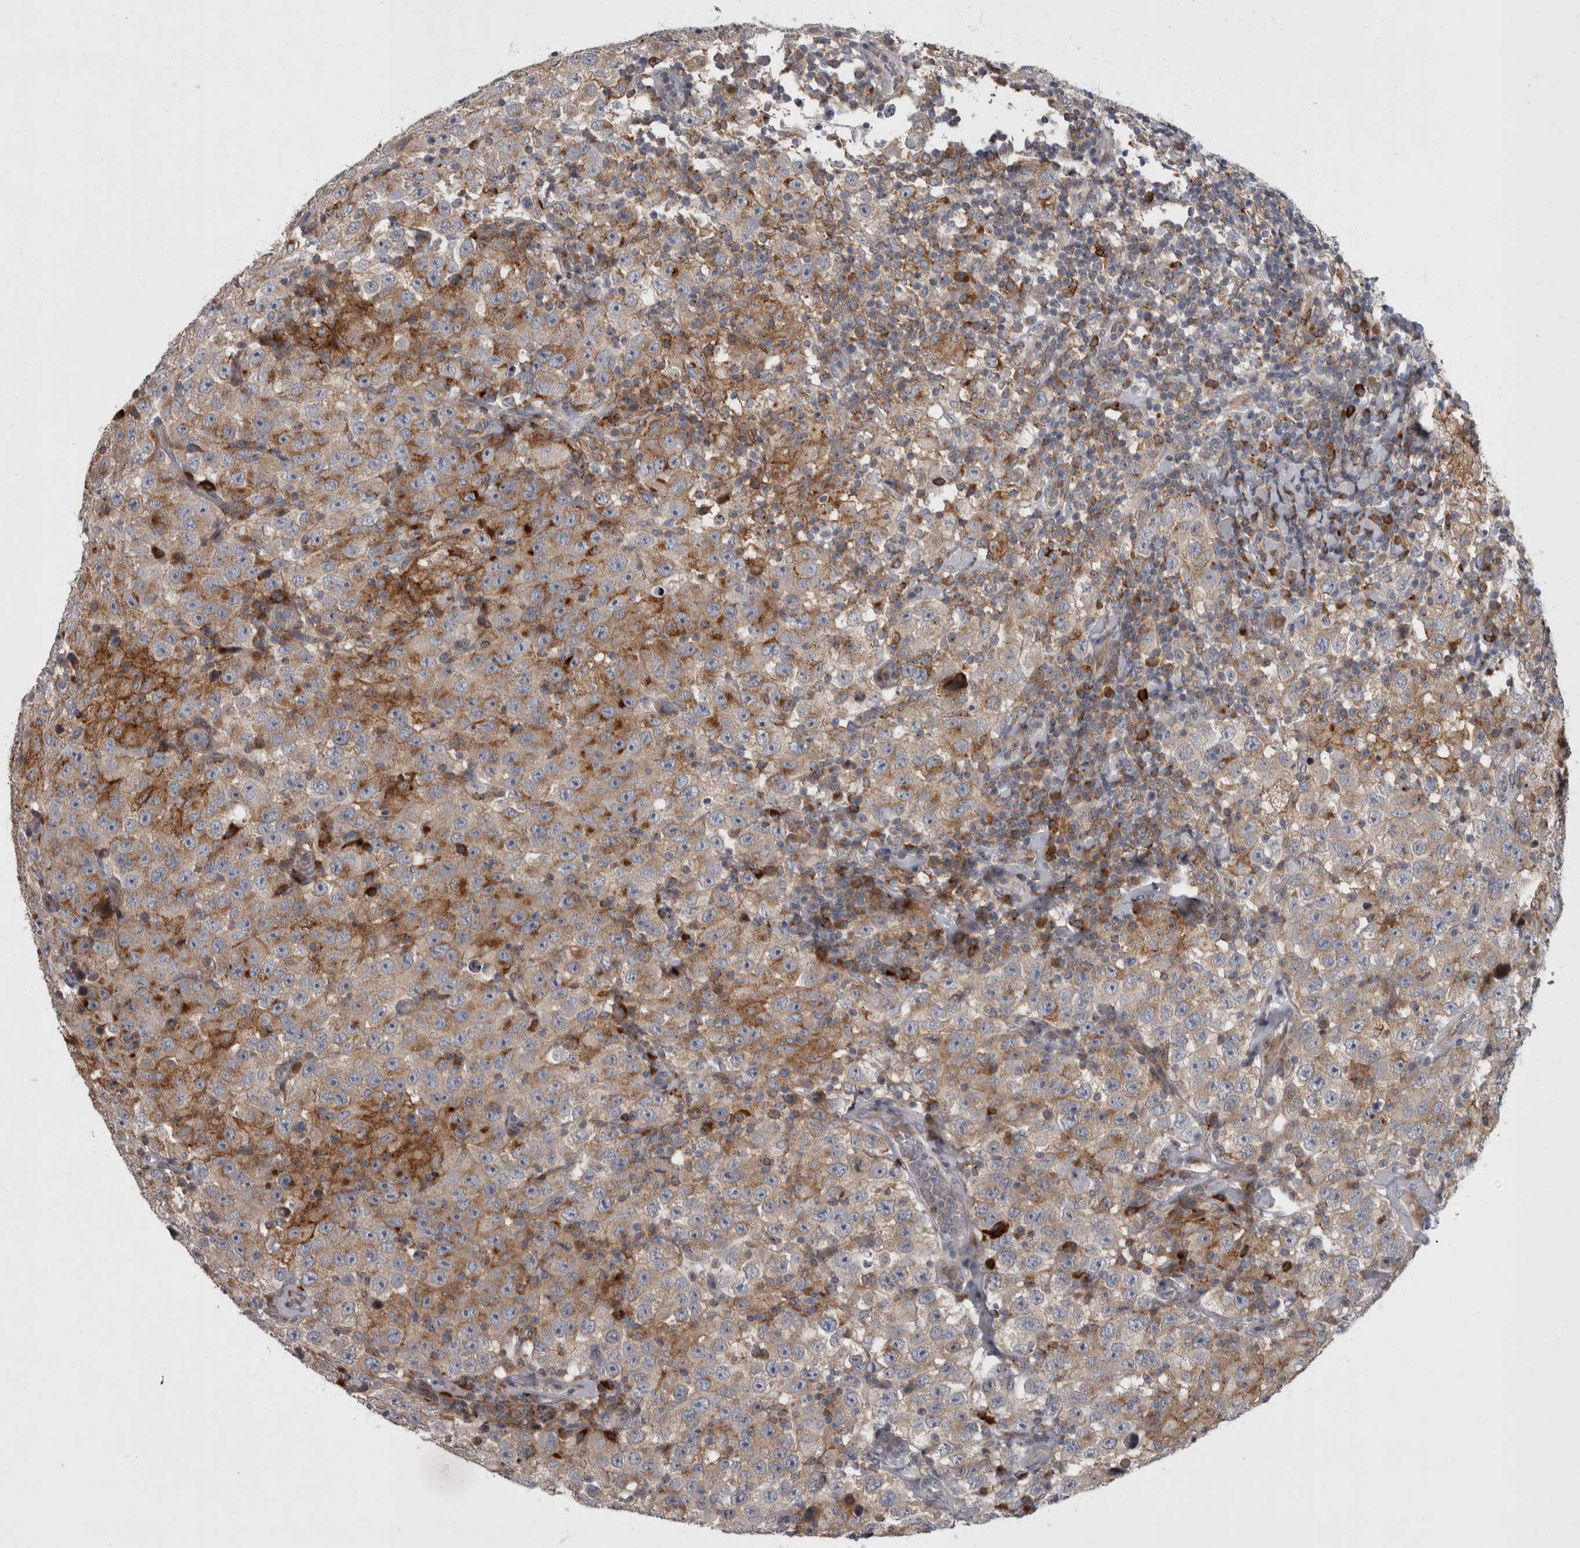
{"staining": {"intensity": "moderate", "quantity": "25%-75%", "location": "cytoplasmic/membranous"}, "tissue": "testis cancer", "cell_type": "Tumor cells", "image_type": "cancer", "snomed": [{"axis": "morphology", "description": "Seminoma, NOS"}, {"axis": "topography", "description": "Testis"}], "caption": "The histopathology image shows a brown stain indicating the presence of a protein in the cytoplasmic/membranous of tumor cells in seminoma (testis).", "gene": "CDC42BPG", "patient": {"sex": "male", "age": 41}}